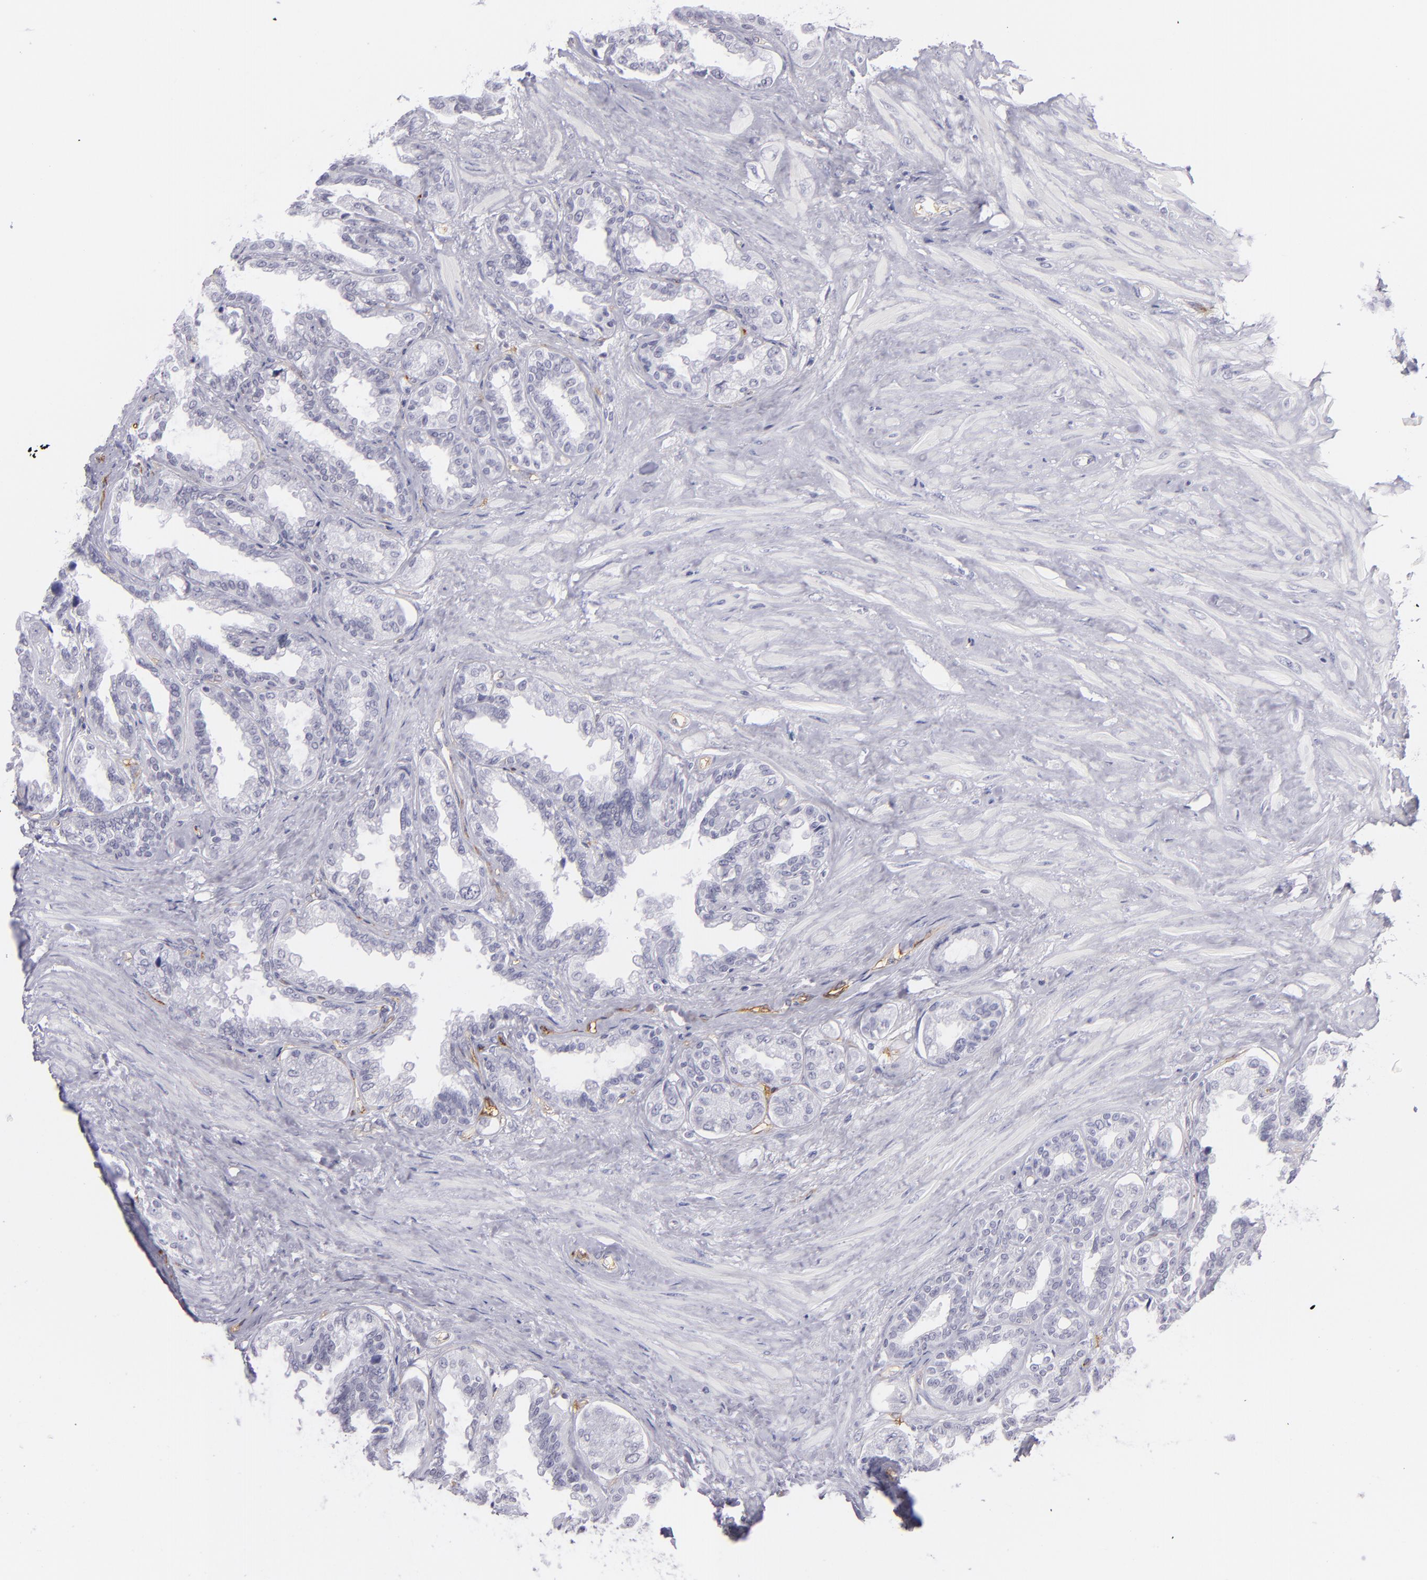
{"staining": {"intensity": "negative", "quantity": "none", "location": "none"}, "tissue": "seminal vesicle", "cell_type": "Glandular cells", "image_type": "normal", "snomed": [{"axis": "morphology", "description": "Normal tissue, NOS"}, {"axis": "morphology", "description": "Inflammation, NOS"}, {"axis": "topography", "description": "Urinary bladder"}, {"axis": "topography", "description": "Prostate"}, {"axis": "topography", "description": "Seminal veicle"}], "caption": "Seminal vesicle was stained to show a protein in brown. There is no significant expression in glandular cells. Brightfield microscopy of immunohistochemistry stained with DAB (3,3'-diaminobenzidine) (brown) and hematoxylin (blue), captured at high magnification.", "gene": "THBD", "patient": {"sex": "male", "age": 82}}